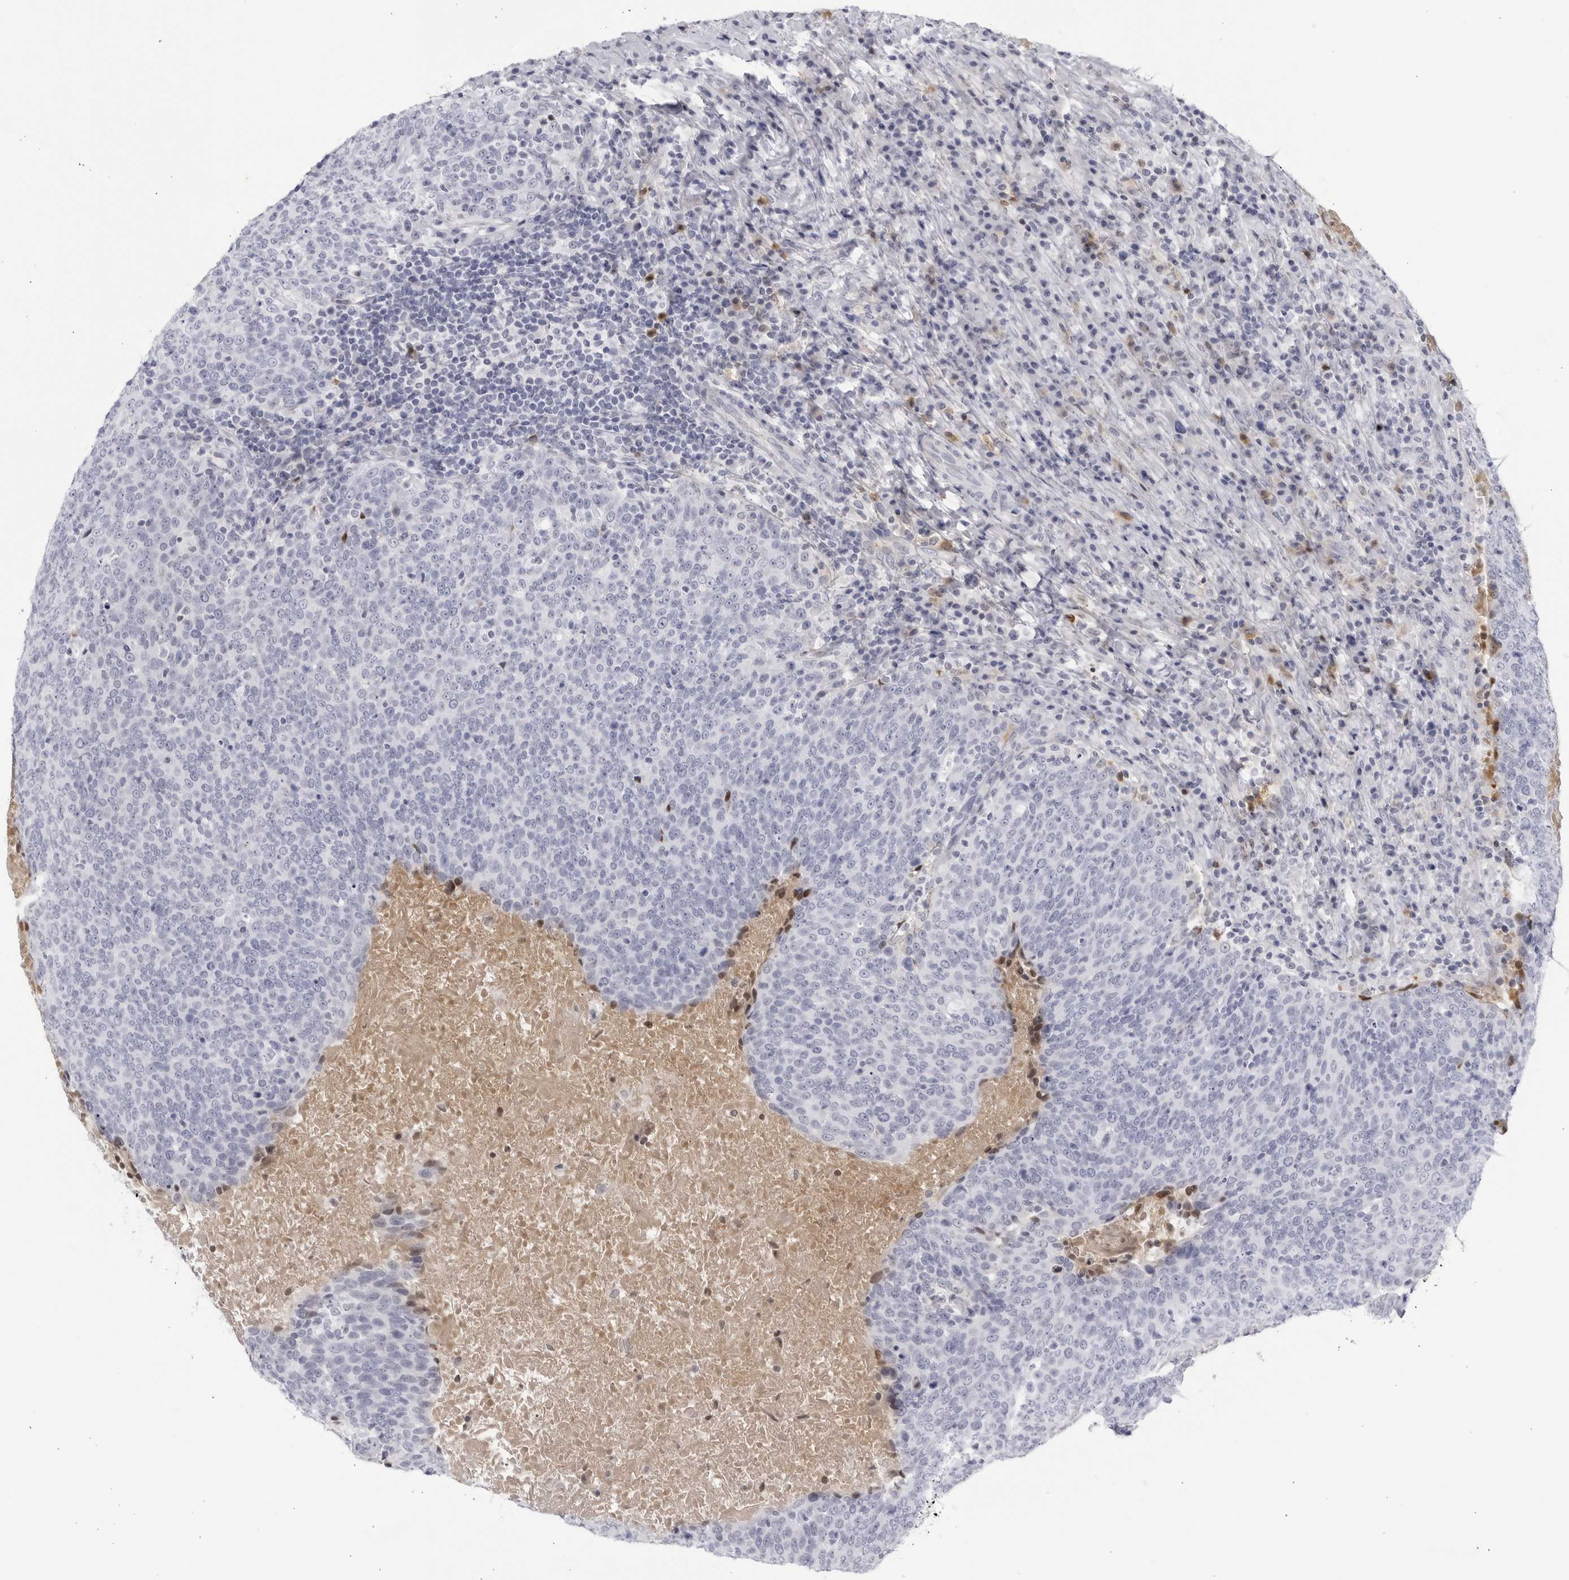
{"staining": {"intensity": "negative", "quantity": "none", "location": "none"}, "tissue": "head and neck cancer", "cell_type": "Tumor cells", "image_type": "cancer", "snomed": [{"axis": "morphology", "description": "Squamous cell carcinoma, NOS"}, {"axis": "morphology", "description": "Squamous cell carcinoma, metastatic, NOS"}, {"axis": "topography", "description": "Lymph node"}, {"axis": "topography", "description": "Head-Neck"}], "caption": "DAB (3,3'-diaminobenzidine) immunohistochemical staining of head and neck cancer (squamous cell carcinoma) exhibits no significant positivity in tumor cells.", "gene": "CNBD1", "patient": {"sex": "male", "age": 62}}